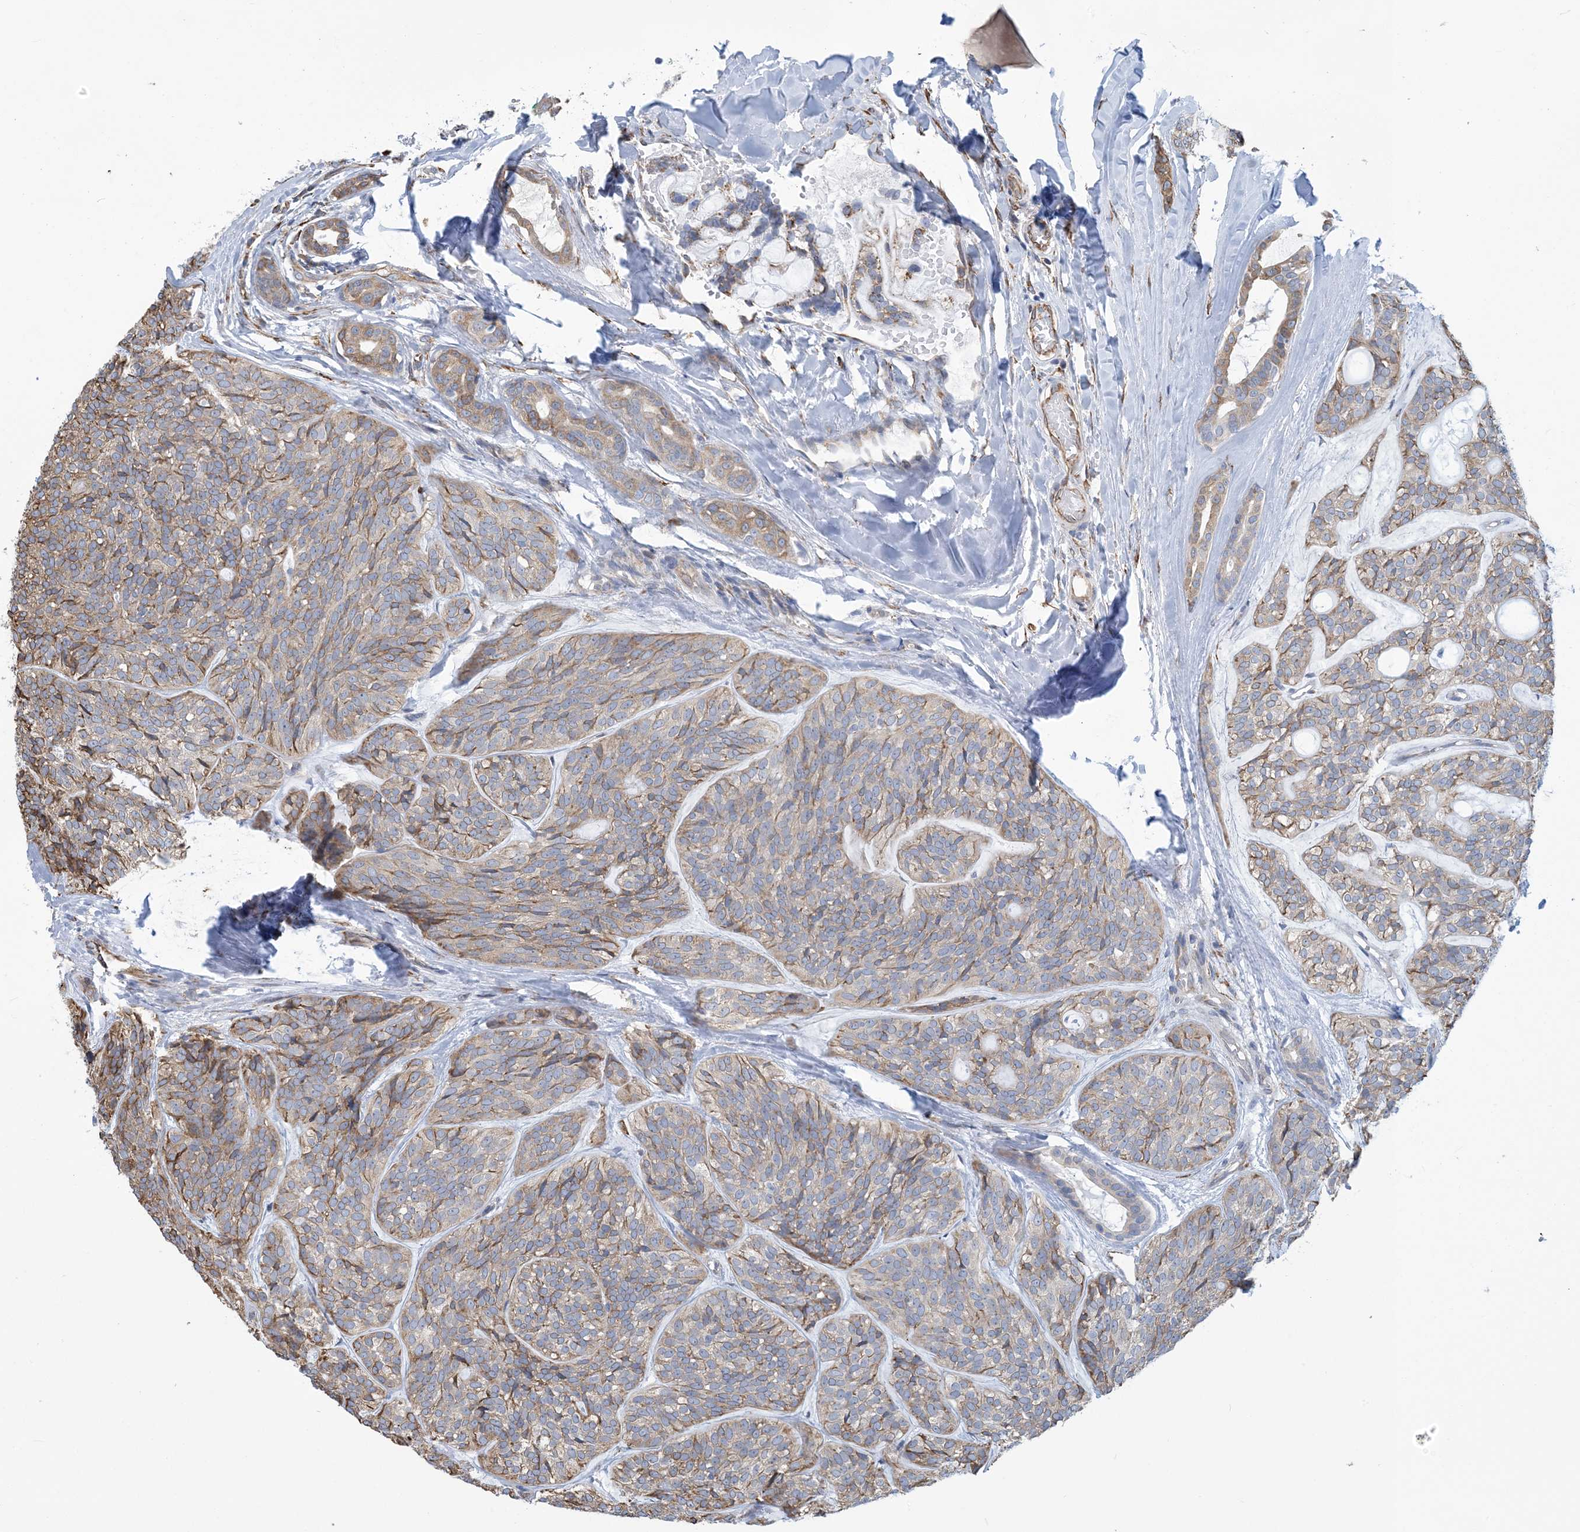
{"staining": {"intensity": "moderate", "quantity": "<25%", "location": "cytoplasmic/membranous"}, "tissue": "head and neck cancer", "cell_type": "Tumor cells", "image_type": "cancer", "snomed": [{"axis": "morphology", "description": "Adenocarcinoma, NOS"}, {"axis": "topography", "description": "Head-Neck"}], "caption": "Adenocarcinoma (head and neck) was stained to show a protein in brown. There is low levels of moderate cytoplasmic/membranous positivity in about <25% of tumor cells.", "gene": "CCDC14", "patient": {"sex": "male", "age": 66}}